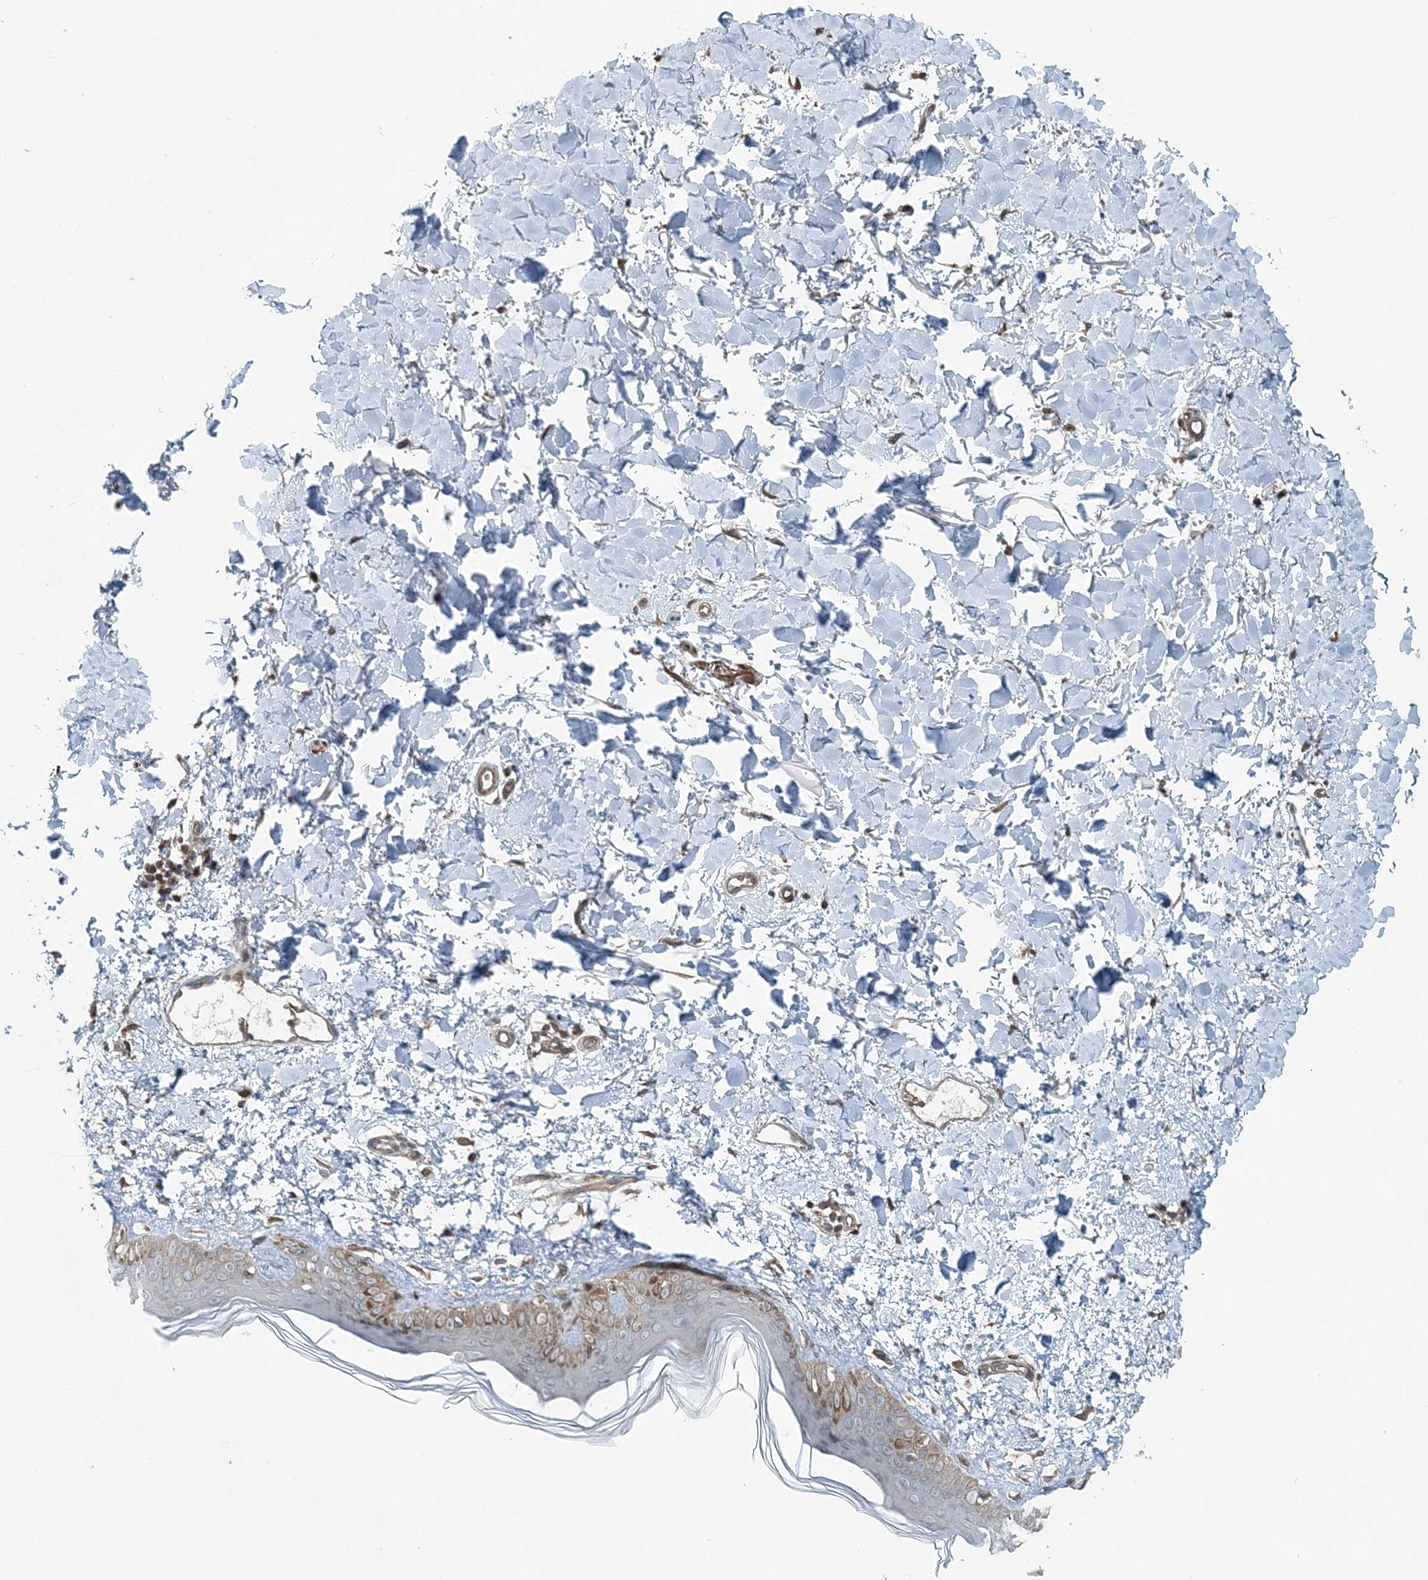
{"staining": {"intensity": "moderate", "quantity": ">75%", "location": "cytoplasmic/membranous"}, "tissue": "skin", "cell_type": "Fibroblasts", "image_type": "normal", "snomed": [{"axis": "morphology", "description": "Normal tissue, NOS"}, {"axis": "topography", "description": "Skin"}], "caption": "The immunohistochemical stain labels moderate cytoplasmic/membranous expression in fibroblasts of normal skin.", "gene": "KY", "patient": {"sex": "female", "age": 58}}